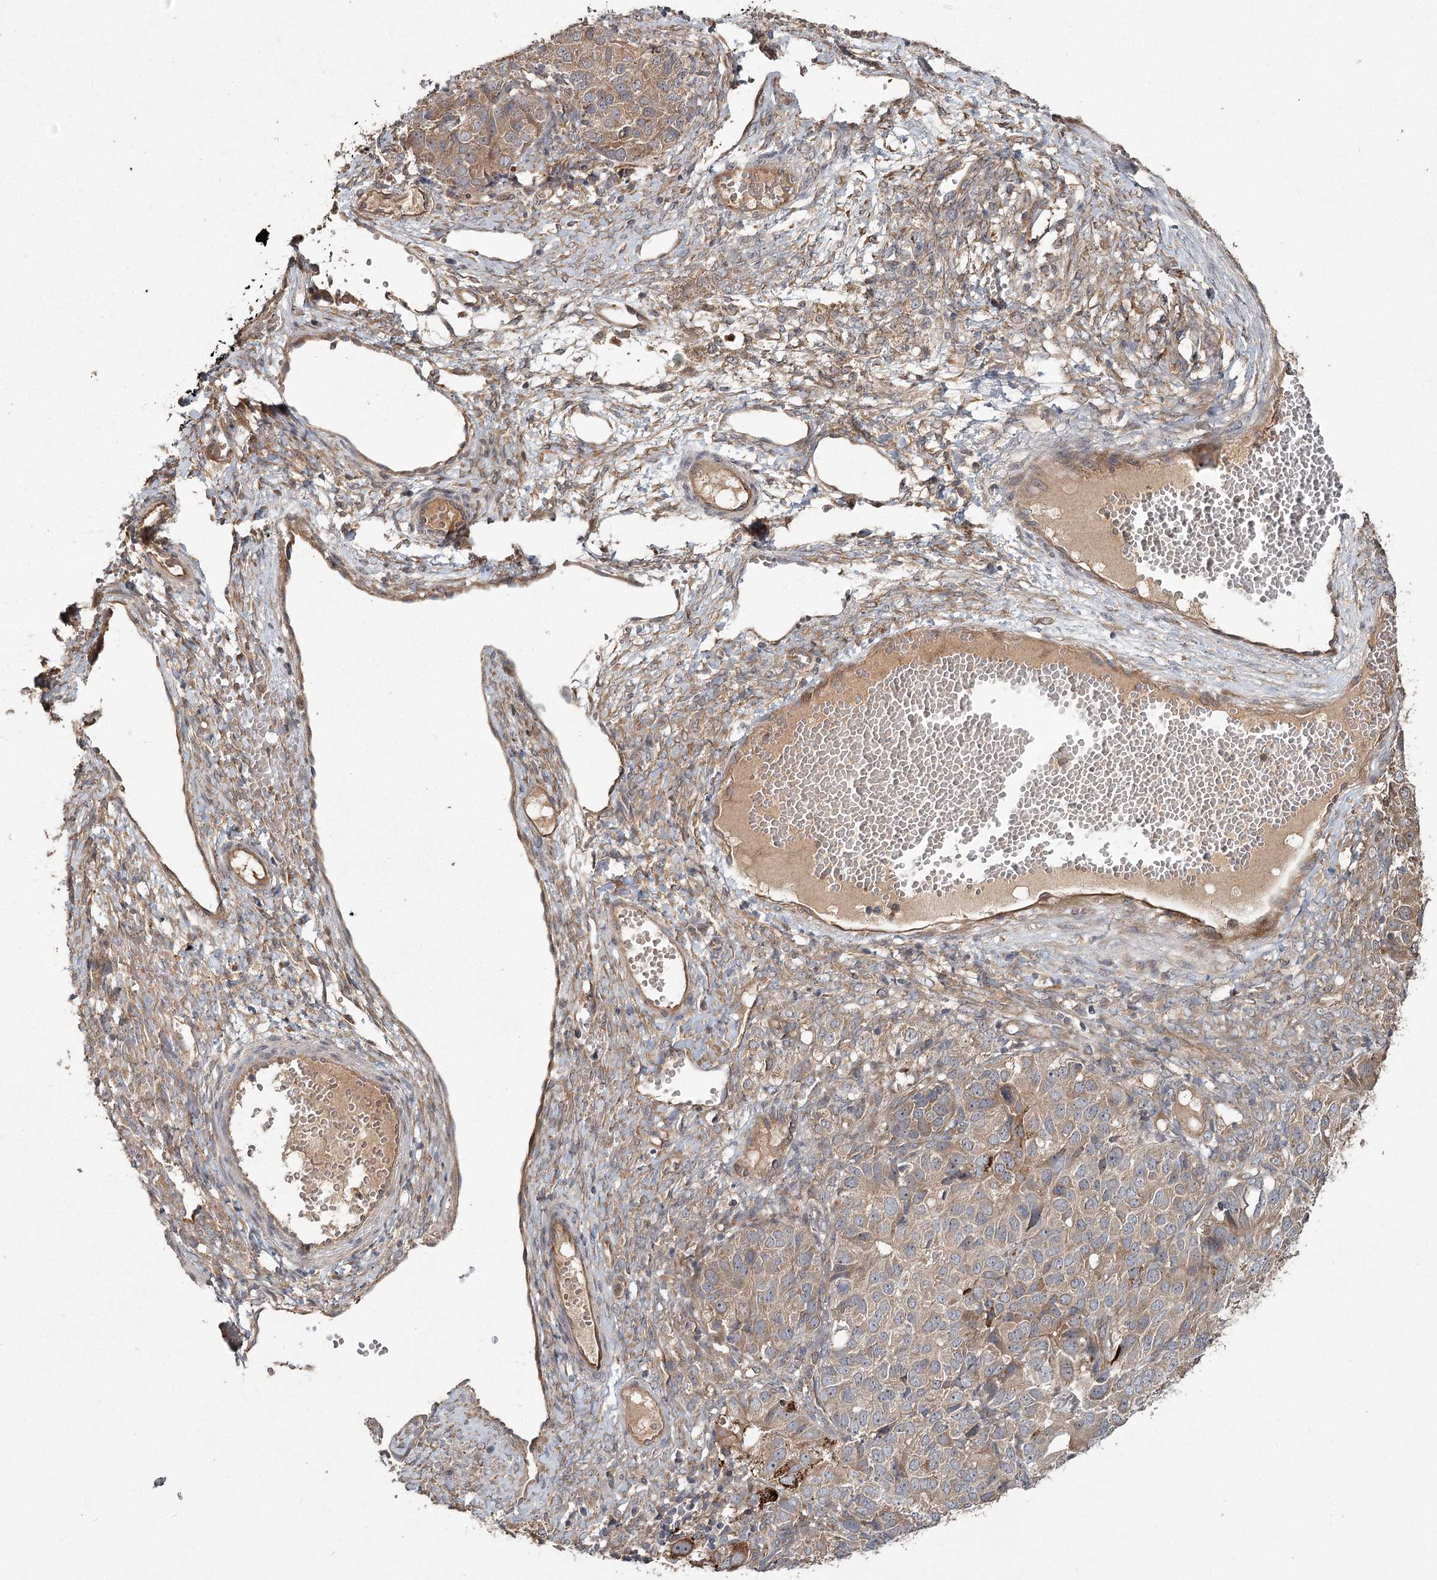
{"staining": {"intensity": "weak", "quantity": "<25%", "location": "cytoplasmic/membranous"}, "tissue": "ovarian cancer", "cell_type": "Tumor cells", "image_type": "cancer", "snomed": [{"axis": "morphology", "description": "Carcinoma, endometroid"}, {"axis": "topography", "description": "Ovary"}], "caption": "DAB immunohistochemical staining of ovarian endometroid carcinoma shows no significant positivity in tumor cells.", "gene": "RIN2", "patient": {"sex": "female", "age": 51}}